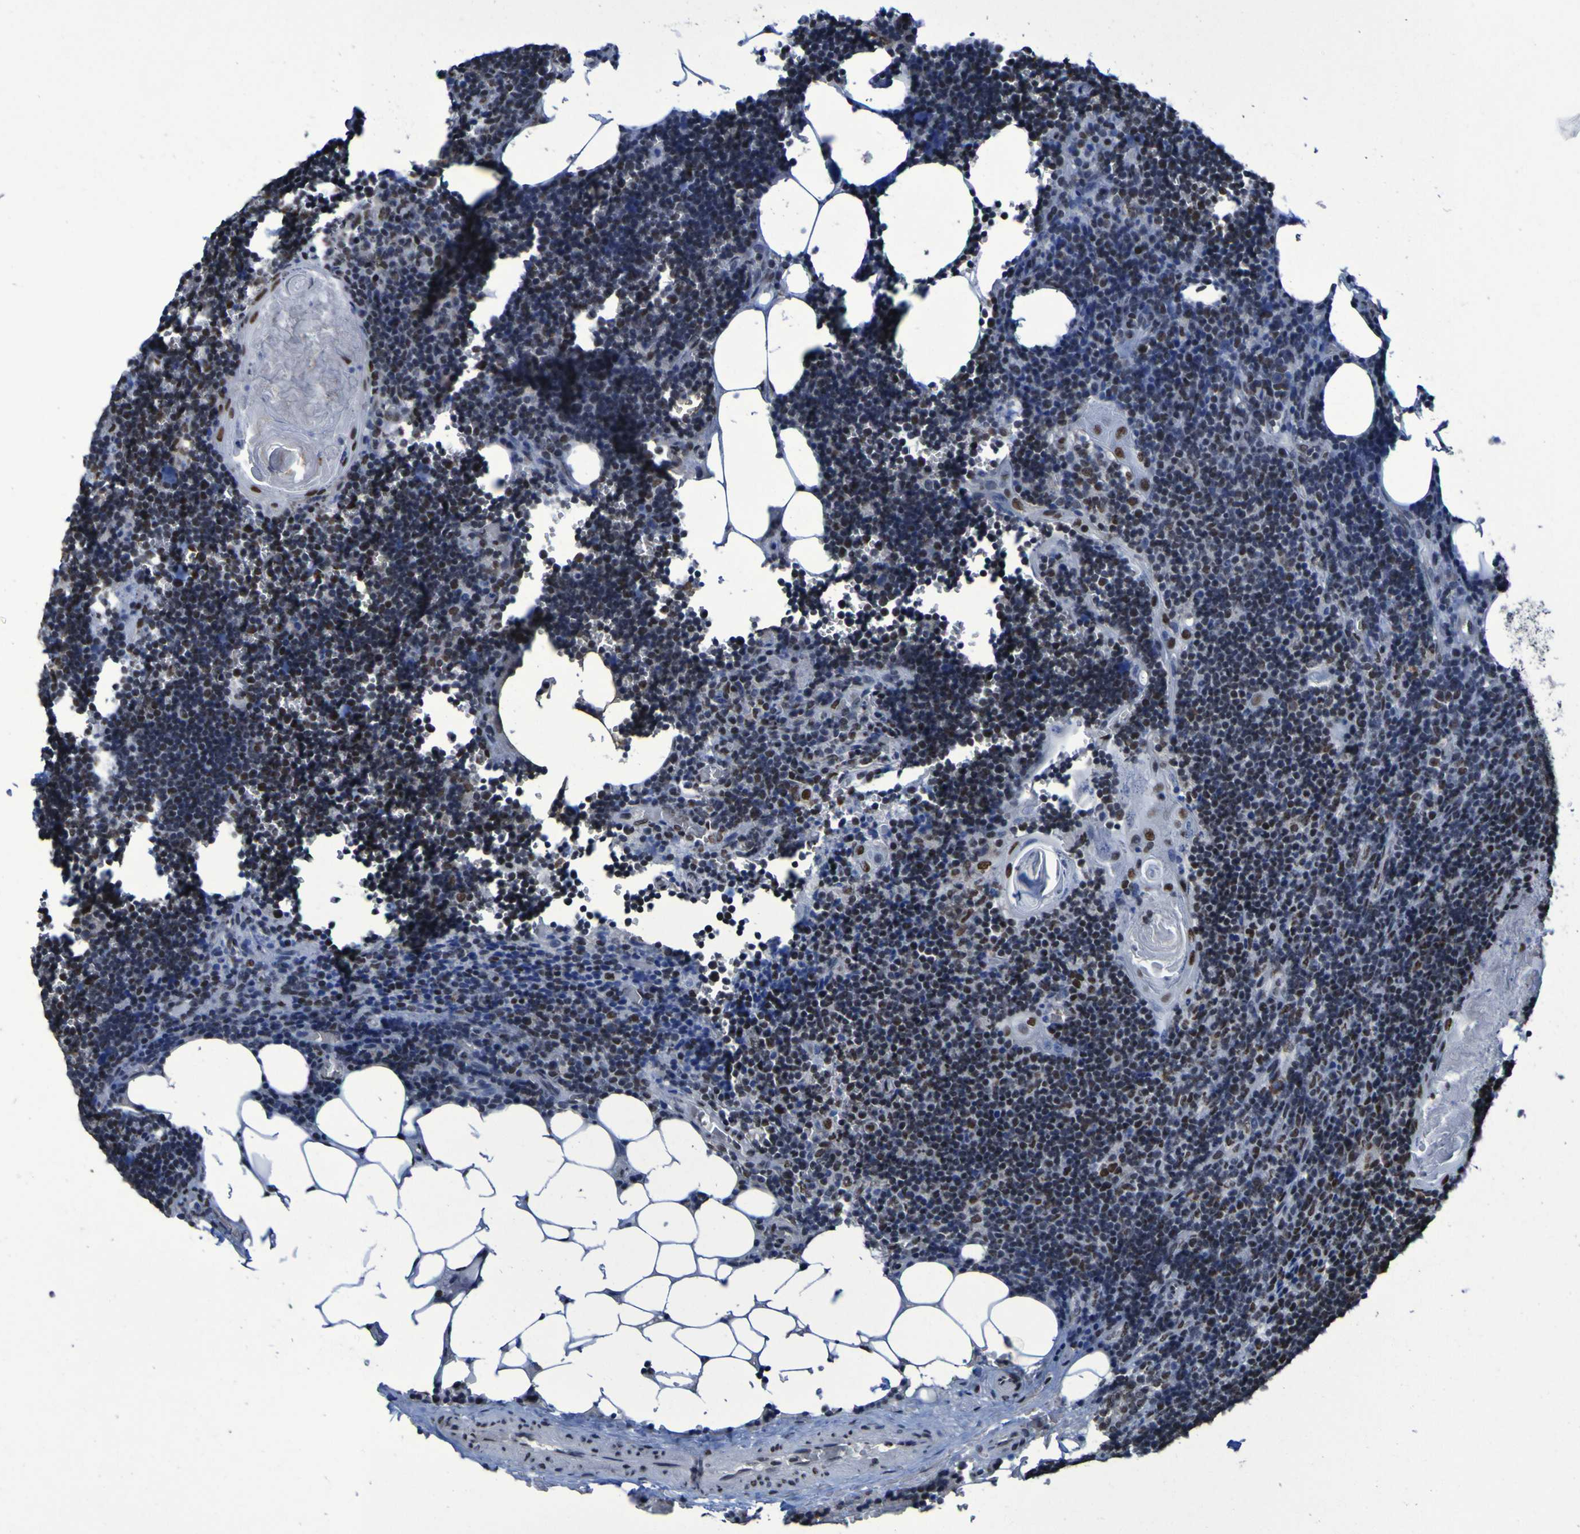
{"staining": {"intensity": "strong", "quantity": "25%-75%", "location": "nuclear"}, "tissue": "lymph node", "cell_type": "Germinal center cells", "image_type": "normal", "snomed": [{"axis": "morphology", "description": "Normal tissue, NOS"}, {"axis": "topography", "description": "Lymph node"}], "caption": "Protein expression analysis of benign human lymph node reveals strong nuclear staining in about 25%-75% of germinal center cells.", "gene": "HNRNPR", "patient": {"sex": "male", "age": 33}}